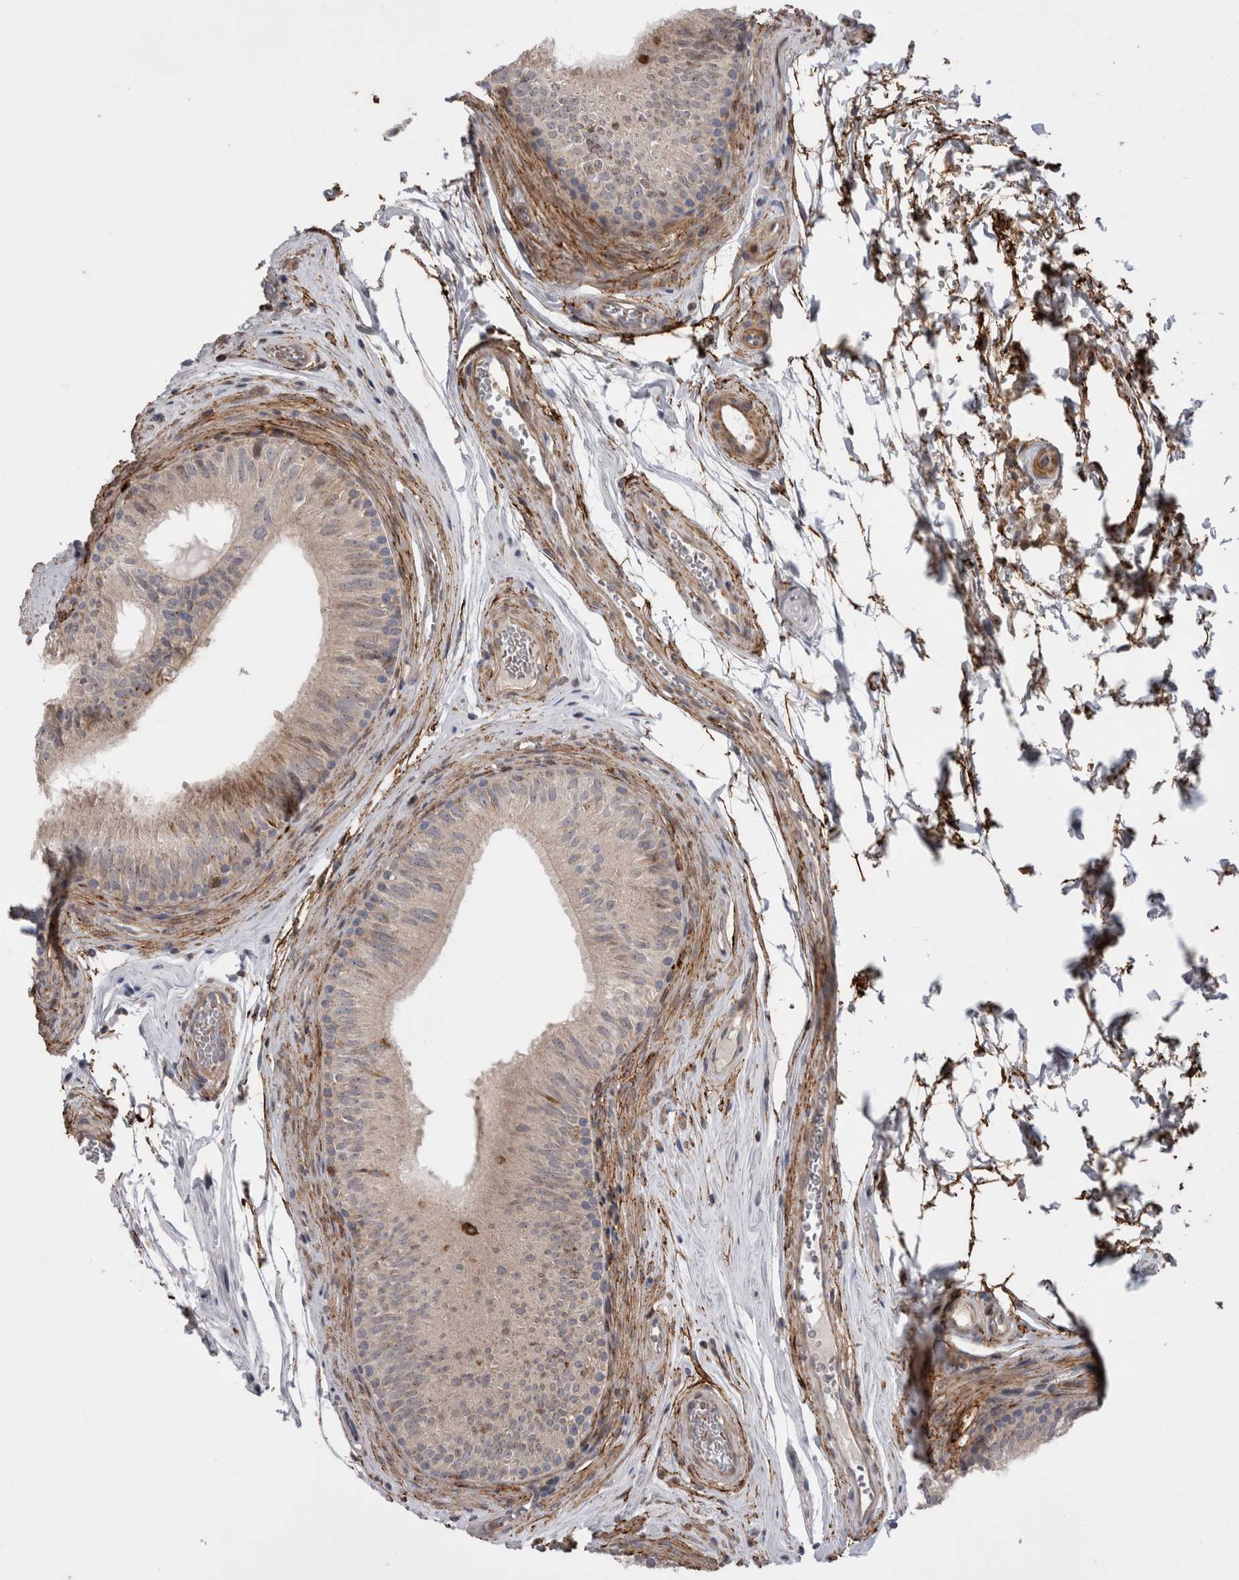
{"staining": {"intensity": "weak", "quantity": "25%-75%", "location": "cytoplasmic/membranous"}, "tissue": "epididymis", "cell_type": "Glandular cells", "image_type": "normal", "snomed": [{"axis": "morphology", "description": "Normal tissue, NOS"}, {"axis": "topography", "description": "Epididymis"}], "caption": "This photomicrograph displays benign epididymis stained with immunohistochemistry (IHC) to label a protein in brown. The cytoplasmic/membranous of glandular cells show weak positivity for the protein. Nuclei are counter-stained blue.", "gene": "DARS2", "patient": {"sex": "male", "age": 36}}